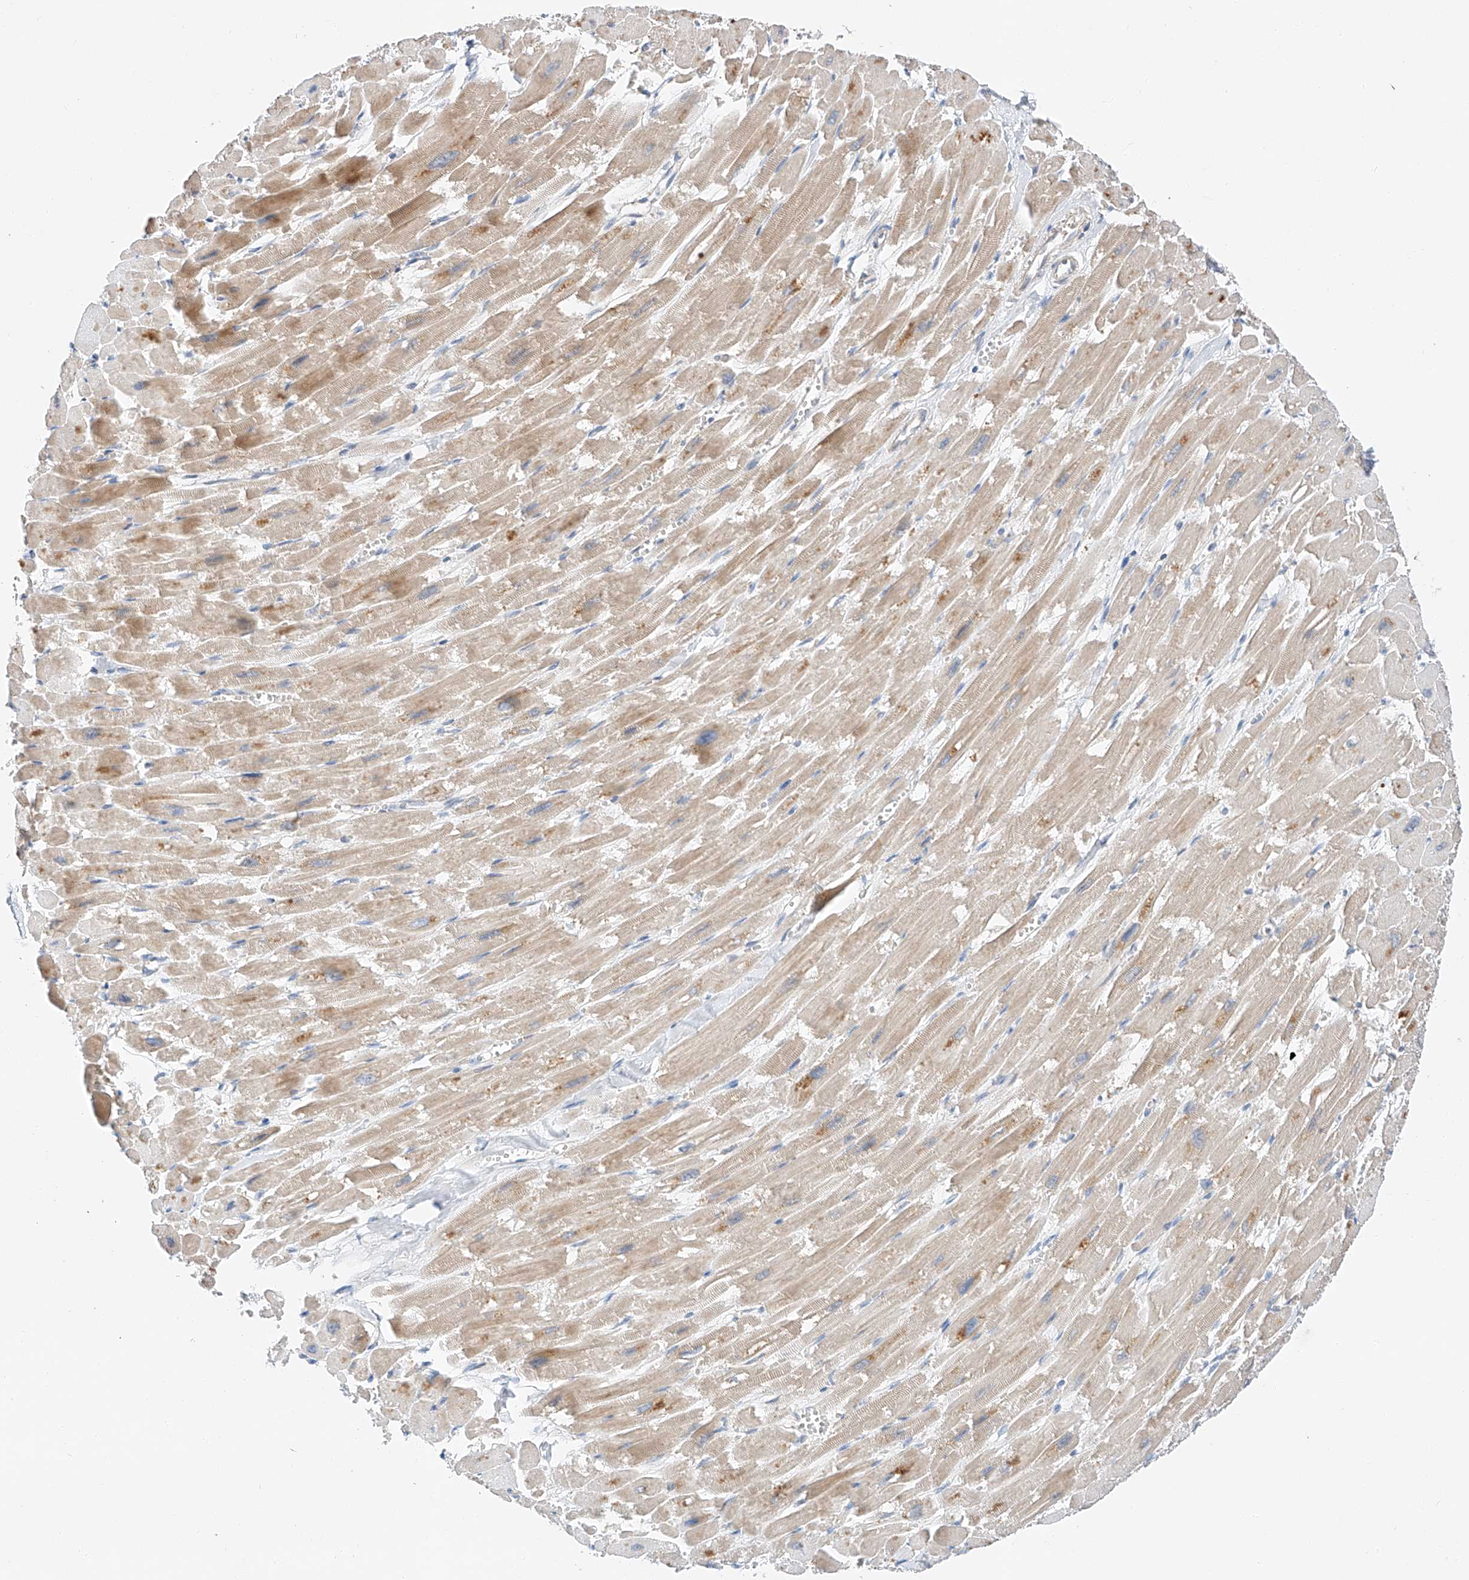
{"staining": {"intensity": "moderate", "quantity": "25%-75%", "location": "cytoplasmic/membranous"}, "tissue": "heart muscle", "cell_type": "Cardiomyocytes", "image_type": "normal", "snomed": [{"axis": "morphology", "description": "Normal tissue, NOS"}, {"axis": "topography", "description": "Heart"}], "caption": "Protein expression analysis of unremarkable human heart muscle reveals moderate cytoplasmic/membranous staining in approximately 25%-75% of cardiomyocytes.", "gene": "RUSC1", "patient": {"sex": "male", "age": 54}}